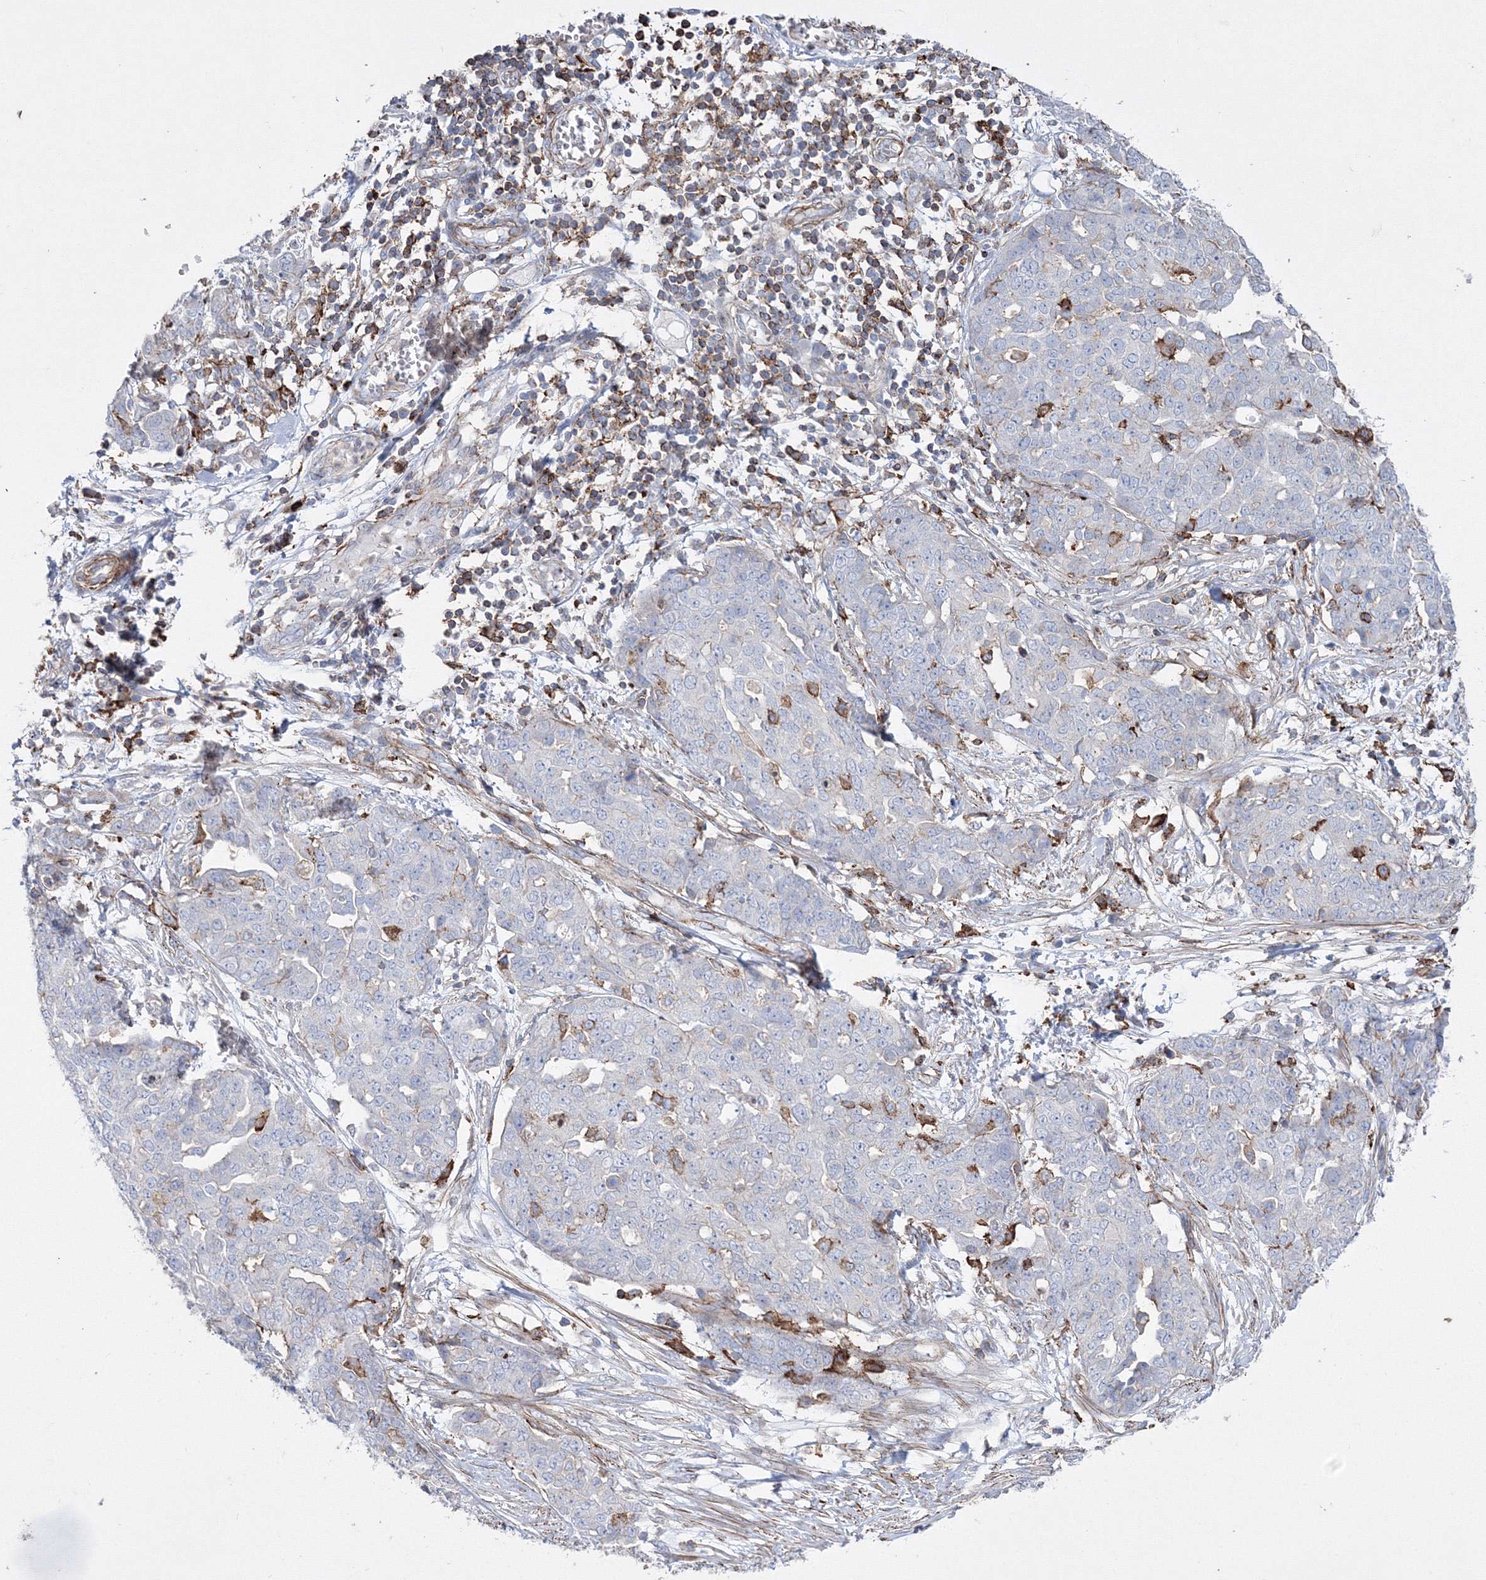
{"staining": {"intensity": "negative", "quantity": "none", "location": "none"}, "tissue": "ovarian cancer", "cell_type": "Tumor cells", "image_type": "cancer", "snomed": [{"axis": "morphology", "description": "Cystadenocarcinoma, serous, NOS"}, {"axis": "topography", "description": "Soft tissue"}, {"axis": "topography", "description": "Ovary"}], "caption": "Ovarian serous cystadenocarcinoma was stained to show a protein in brown. There is no significant expression in tumor cells. (IHC, brightfield microscopy, high magnification).", "gene": "GPR82", "patient": {"sex": "female", "age": 57}}